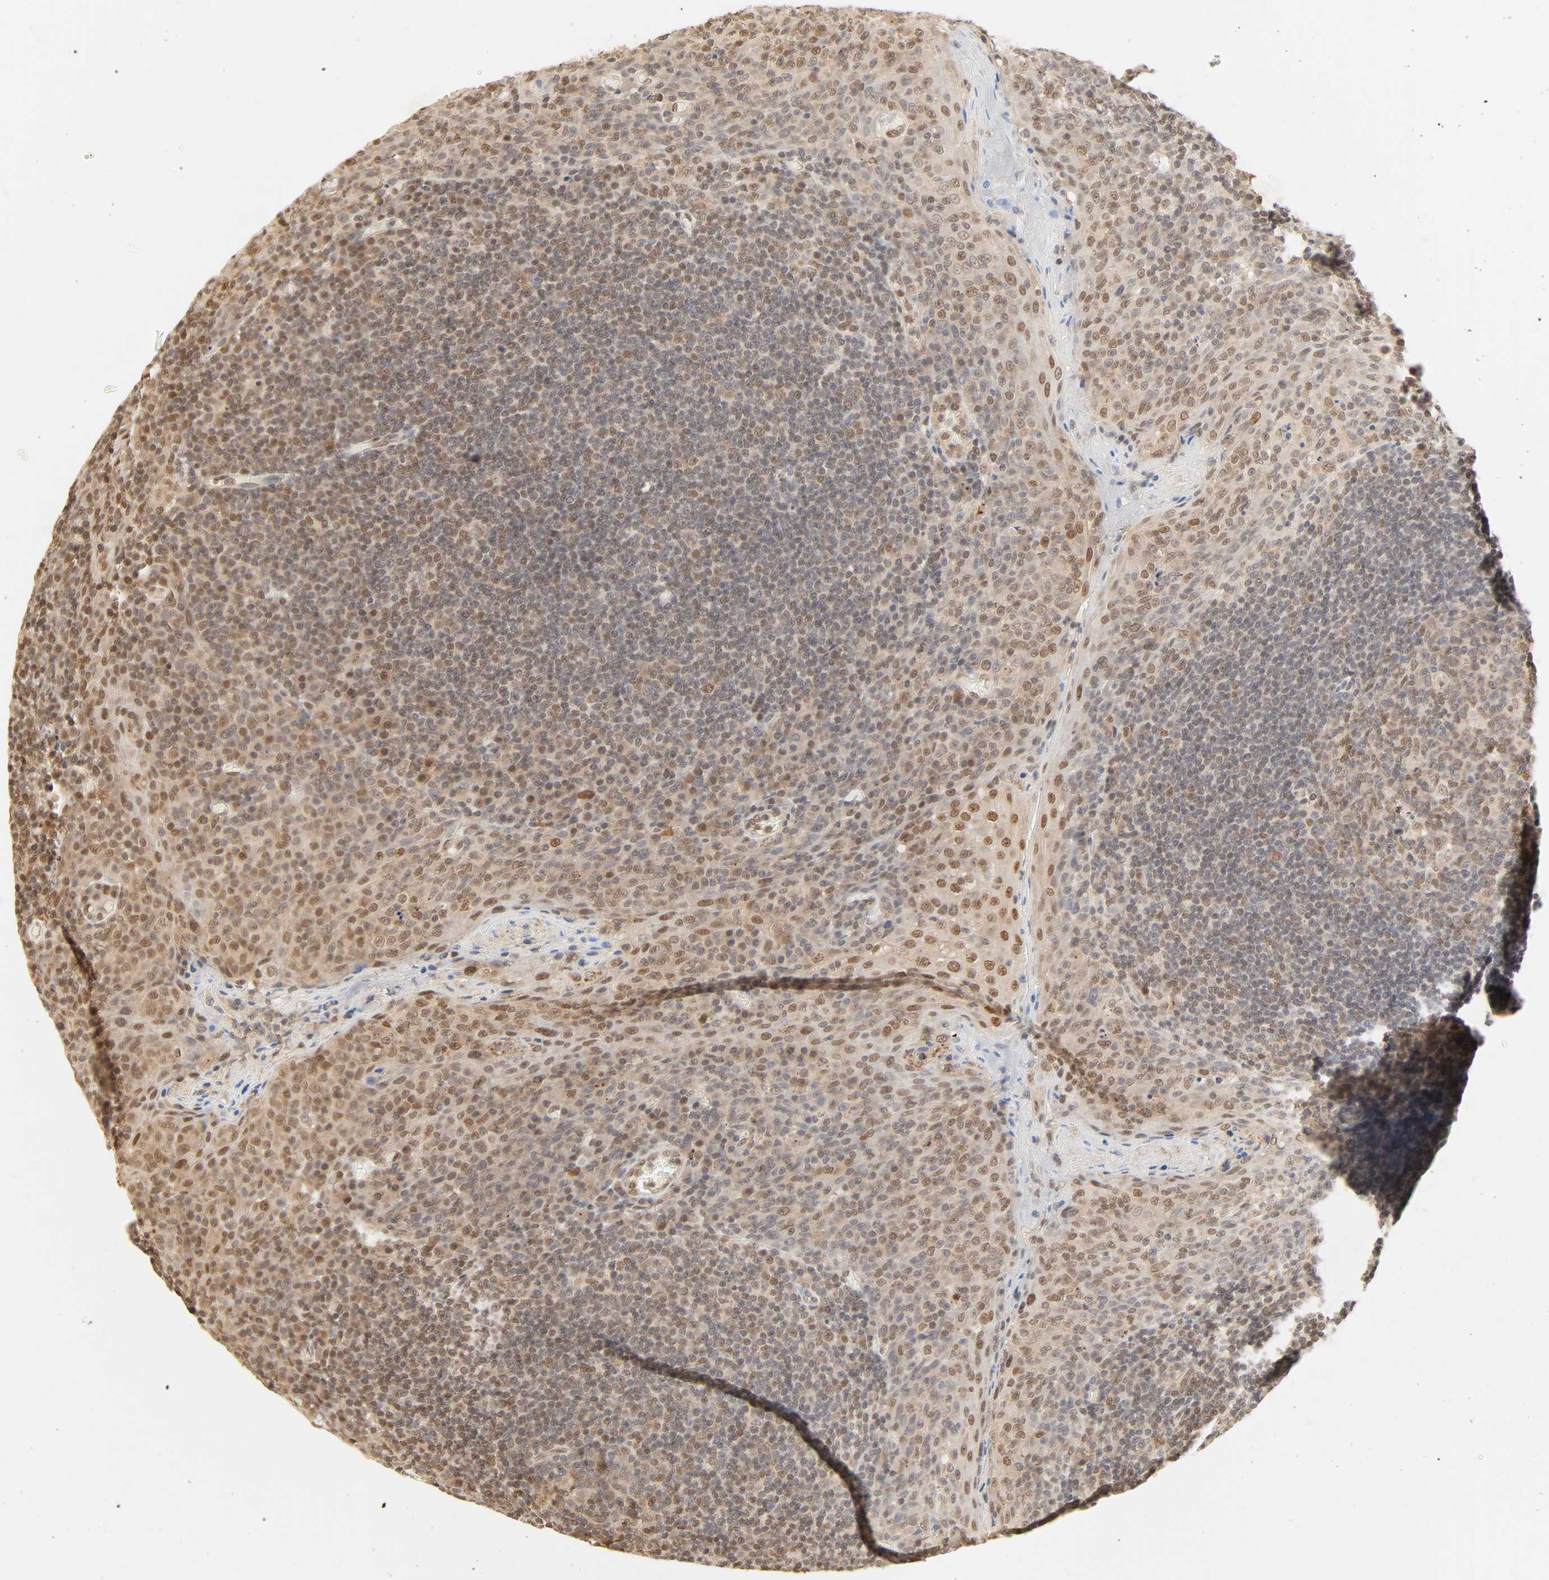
{"staining": {"intensity": "moderate", "quantity": "25%-75%", "location": "nuclear"}, "tissue": "tonsil", "cell_type": "Germinal center cells", "image_type": "normal", "snomed": [{"axis": "morphology", "description": "Normal tissue, NOS"}, {"axis": "topography", "description": "Tonsil"}], "caption": "Immunohistochemical staining of normal tonsil demonstrates moderate nuclear protein staining in about 25%-75% of germinal center cells.", "gene": "UBC", "patient": {"sex": "male", "age": 17}}